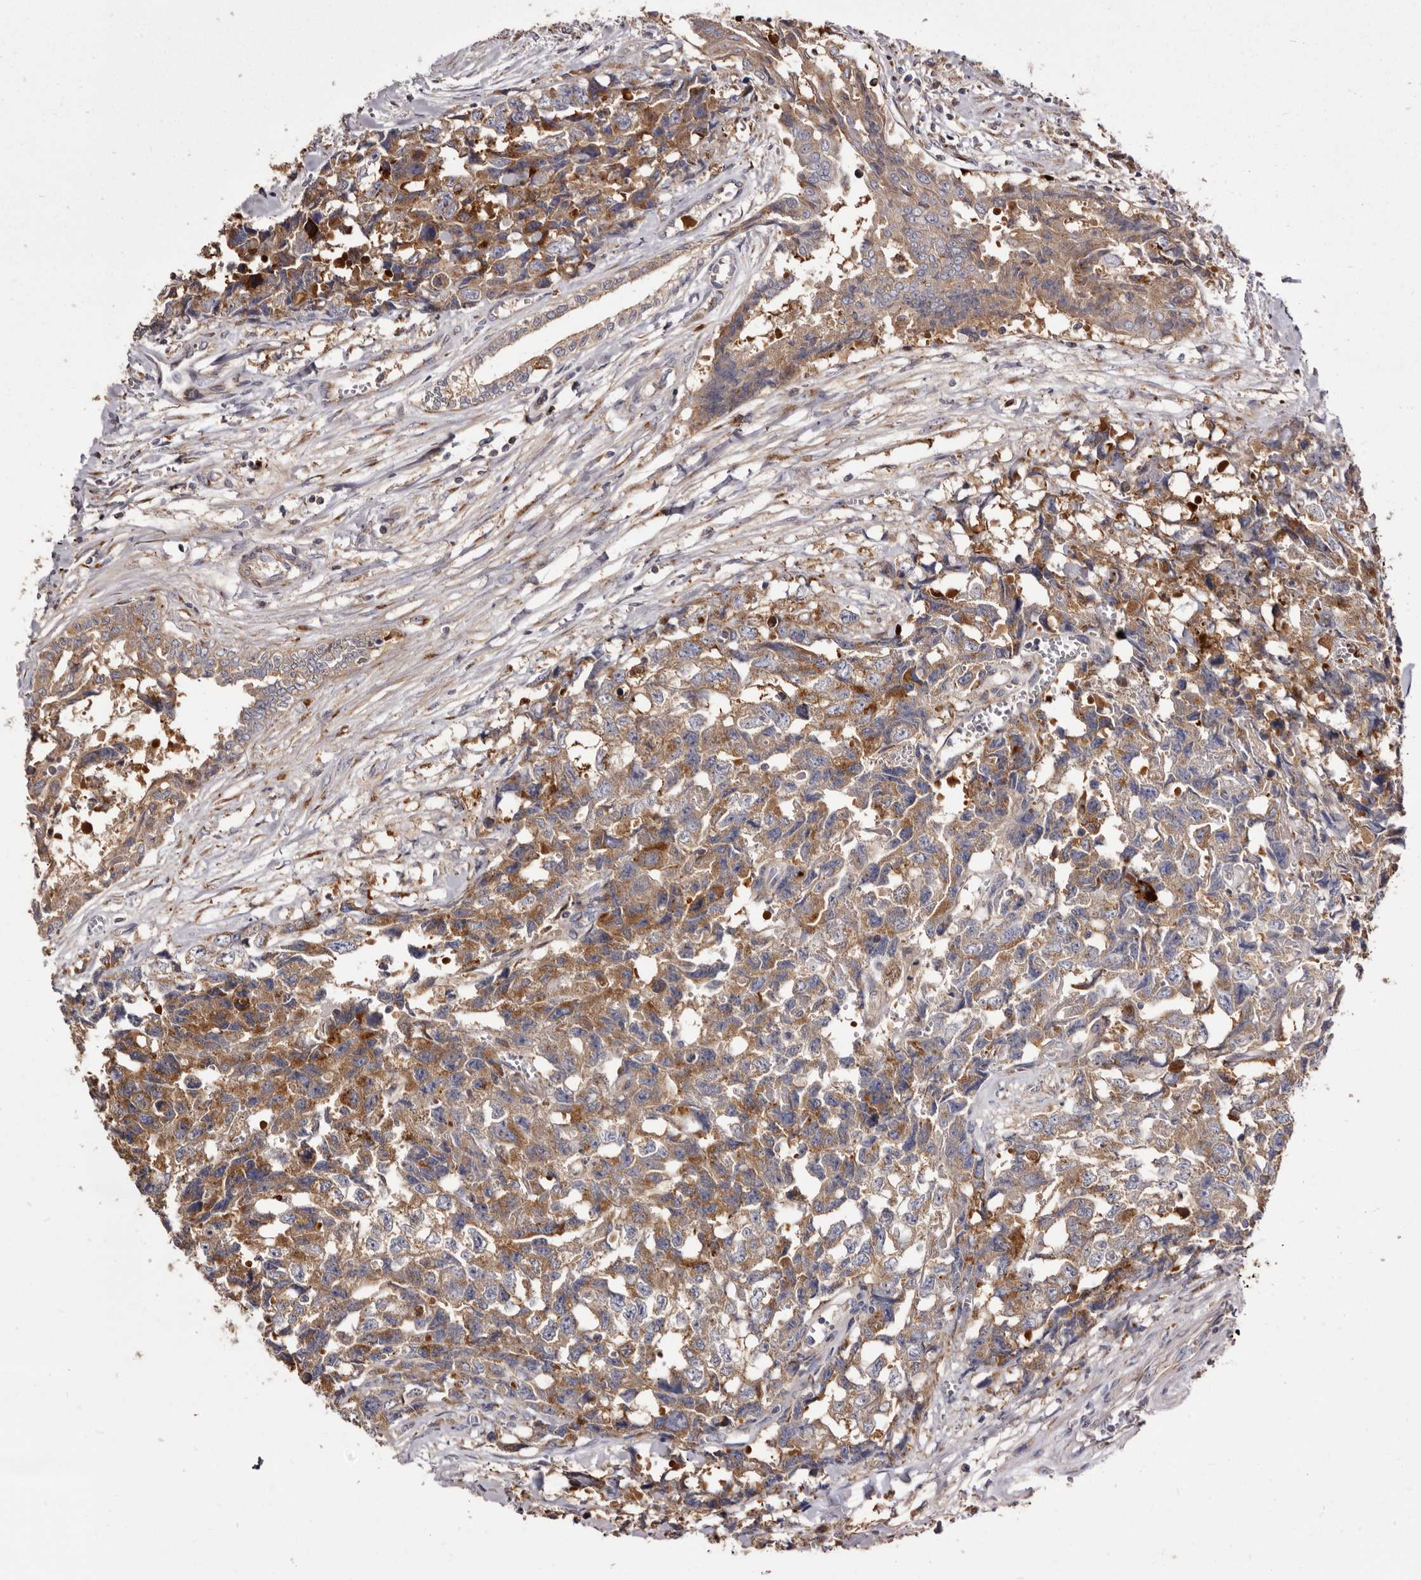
{"staining": {"intensity": "moderate", "quantity": ">75%", "location": "cytoplasmic/membranous"}, "tissue": "testis cancer", "cell_type": "Tumor cells", "image_type": "cancer", "snomed": [{"axis": "morphology", "description": "Carcinoma, Embryonal, NOS"}, {"axis": "topography", "description": "Testis"}], "caption": "There is medium levels of moderate cytoplasmic/membranous staining in tumor cells of embryonal carcinoma (testis), as demonstrated by immunohistochemical staining (brown color).", "gene": "TPD52", "patient": {"sex": "male", "age": 31}}